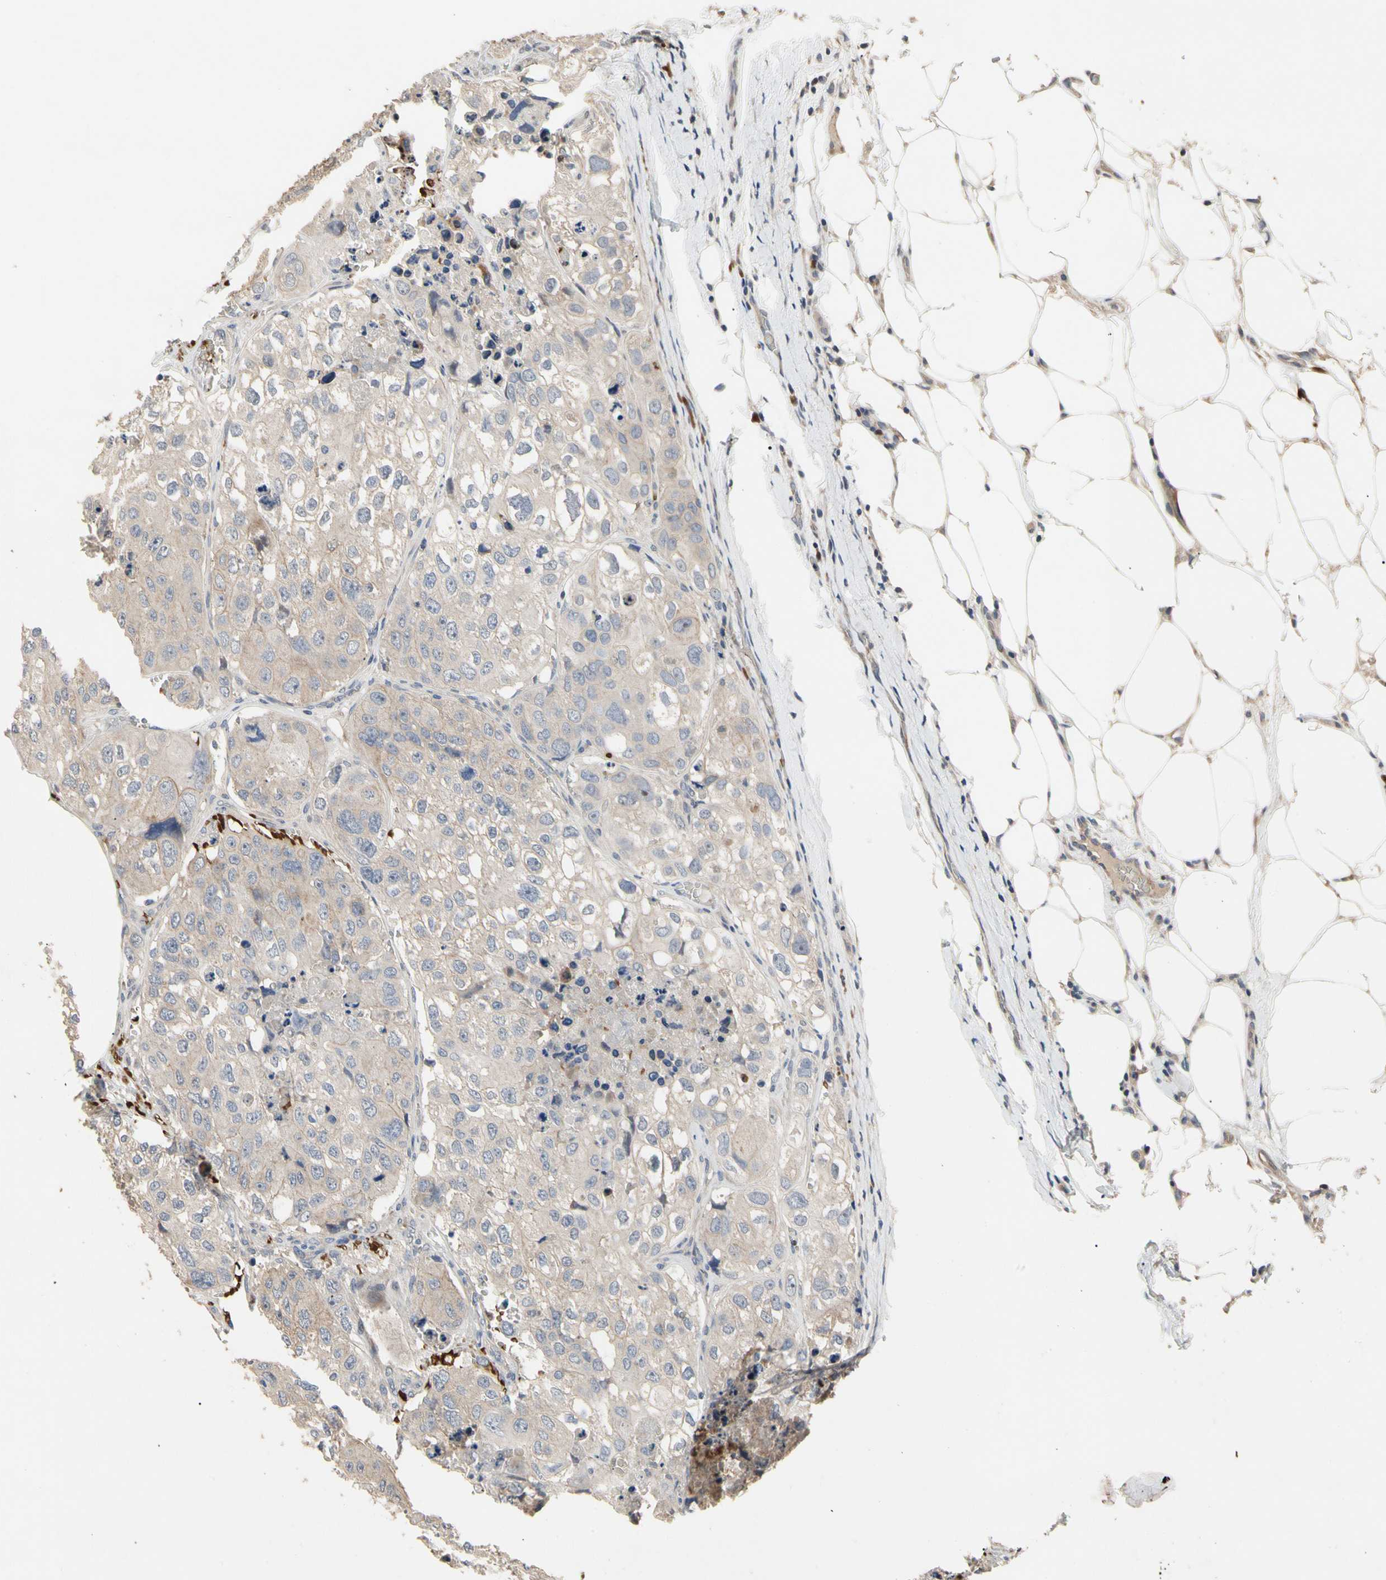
{"staining": {"intensity": "weak", "quantity": "<25%", "location": "cytoplasmic/membranous"}, "tissue": "urothelial cancer", "cell_type": "Tumor cells", "image_type": "cancer", "snomed": [{"axis": "morphology", "description": "Urothelial carcinoma, High grade"}, {"axis": "topography", "description": "Lymph node"}, {"axis": "topography", "description": "Urinary bladder"}], "caption": "Immunohistochemical staining of urothelial cancer demonstrates no significant positivity in tumor cells. The staining was performed using DAB to visualize the protein expression in brown, while the nuclei were stained in blue with hematoxylin (Magnification: 20x).", "gene": "HMGCR", "patient": {"sex": "male", "age": 51}}